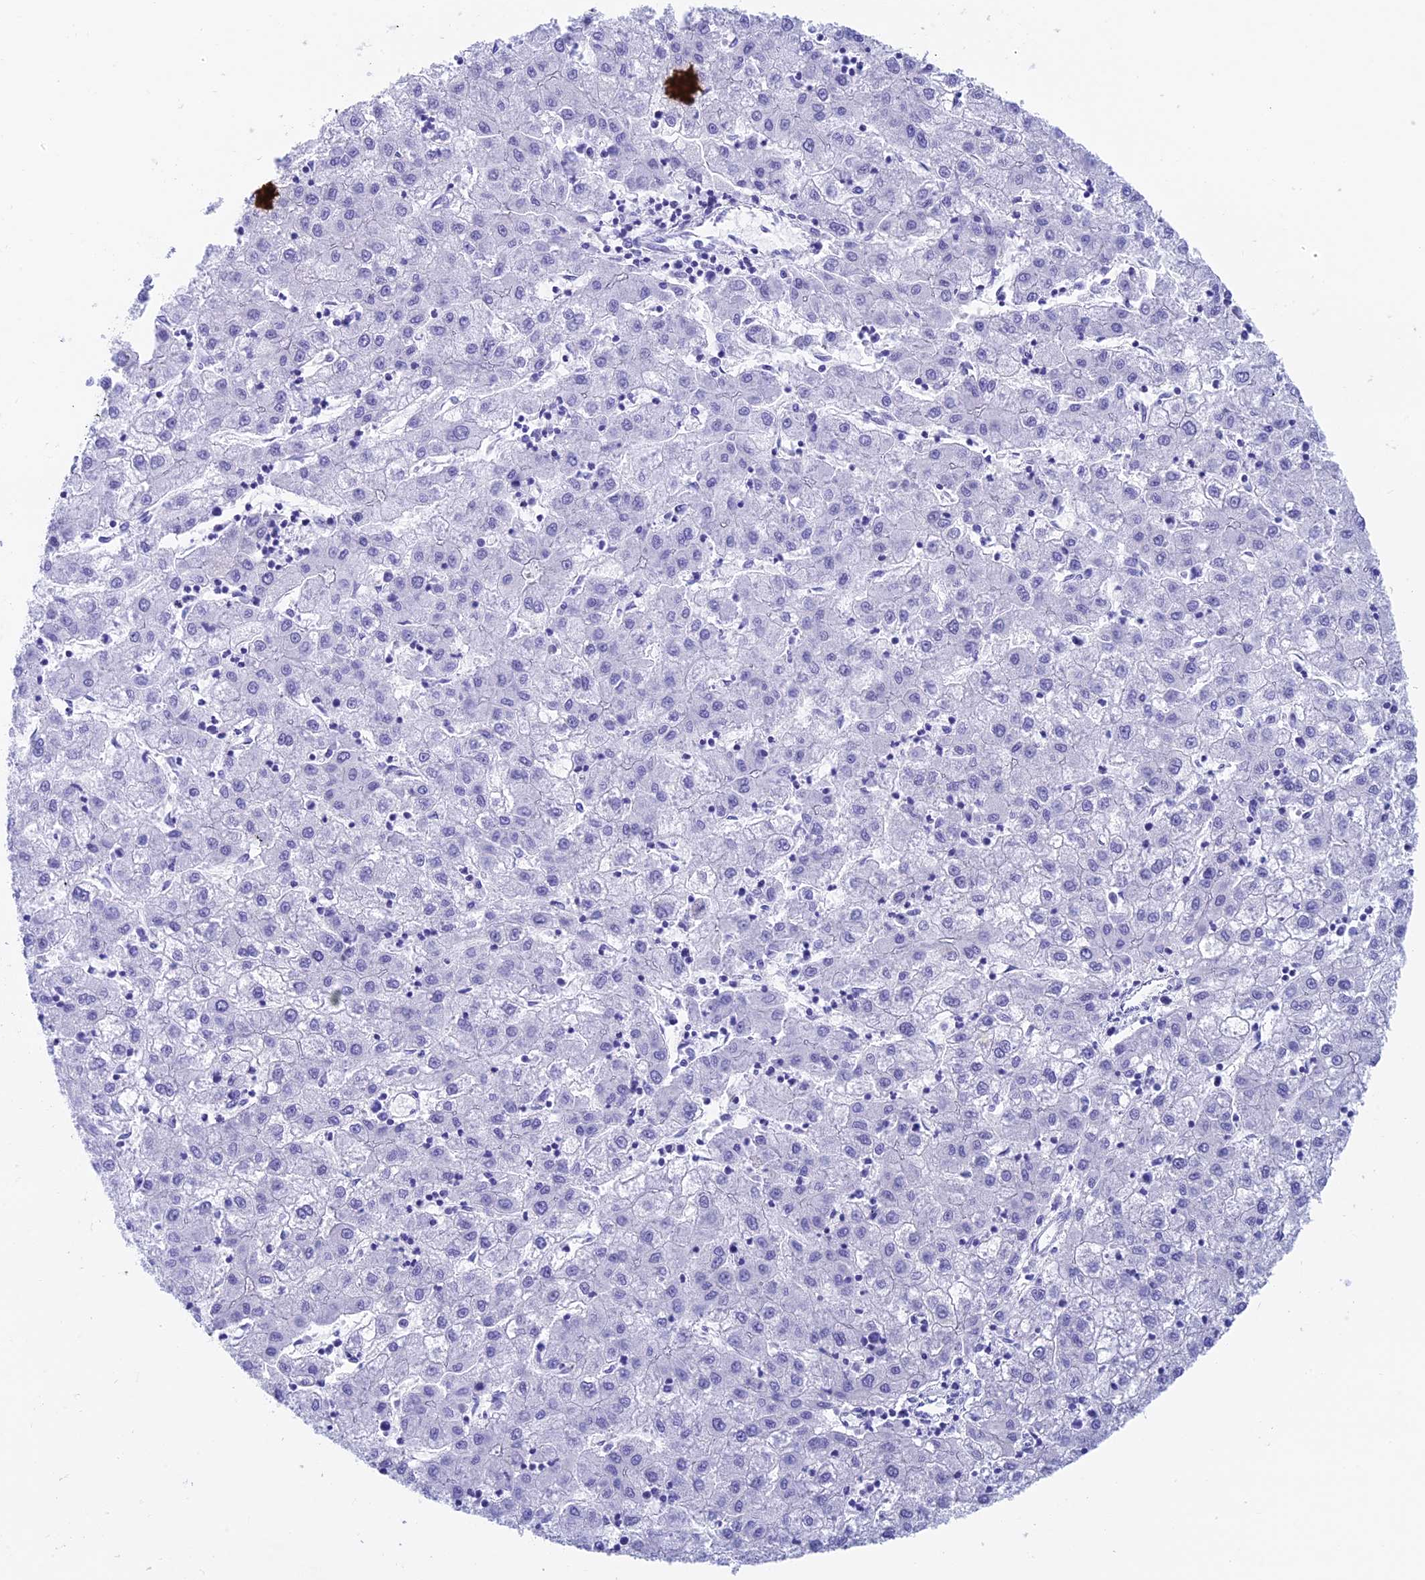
{"staining": {"intensity": "negative", "quantity": "none", "location": "none"}, "tissue": "liver cancer", "cell_type": "Tumor cells", "image_type": "cancer", "snomed": [{"axis": "morphology", "description": "Carcinoma, Hepatocellular, NOS"}, {"axis": "topography", "description": "Liver"}], "caption": "Protein analysis of liver cancer (hepatocellular carcinoma) shows no significant positivity in tumor cells.", "gene": "ADAMTS13", "patient": {"sex": "male", "age": 72}}